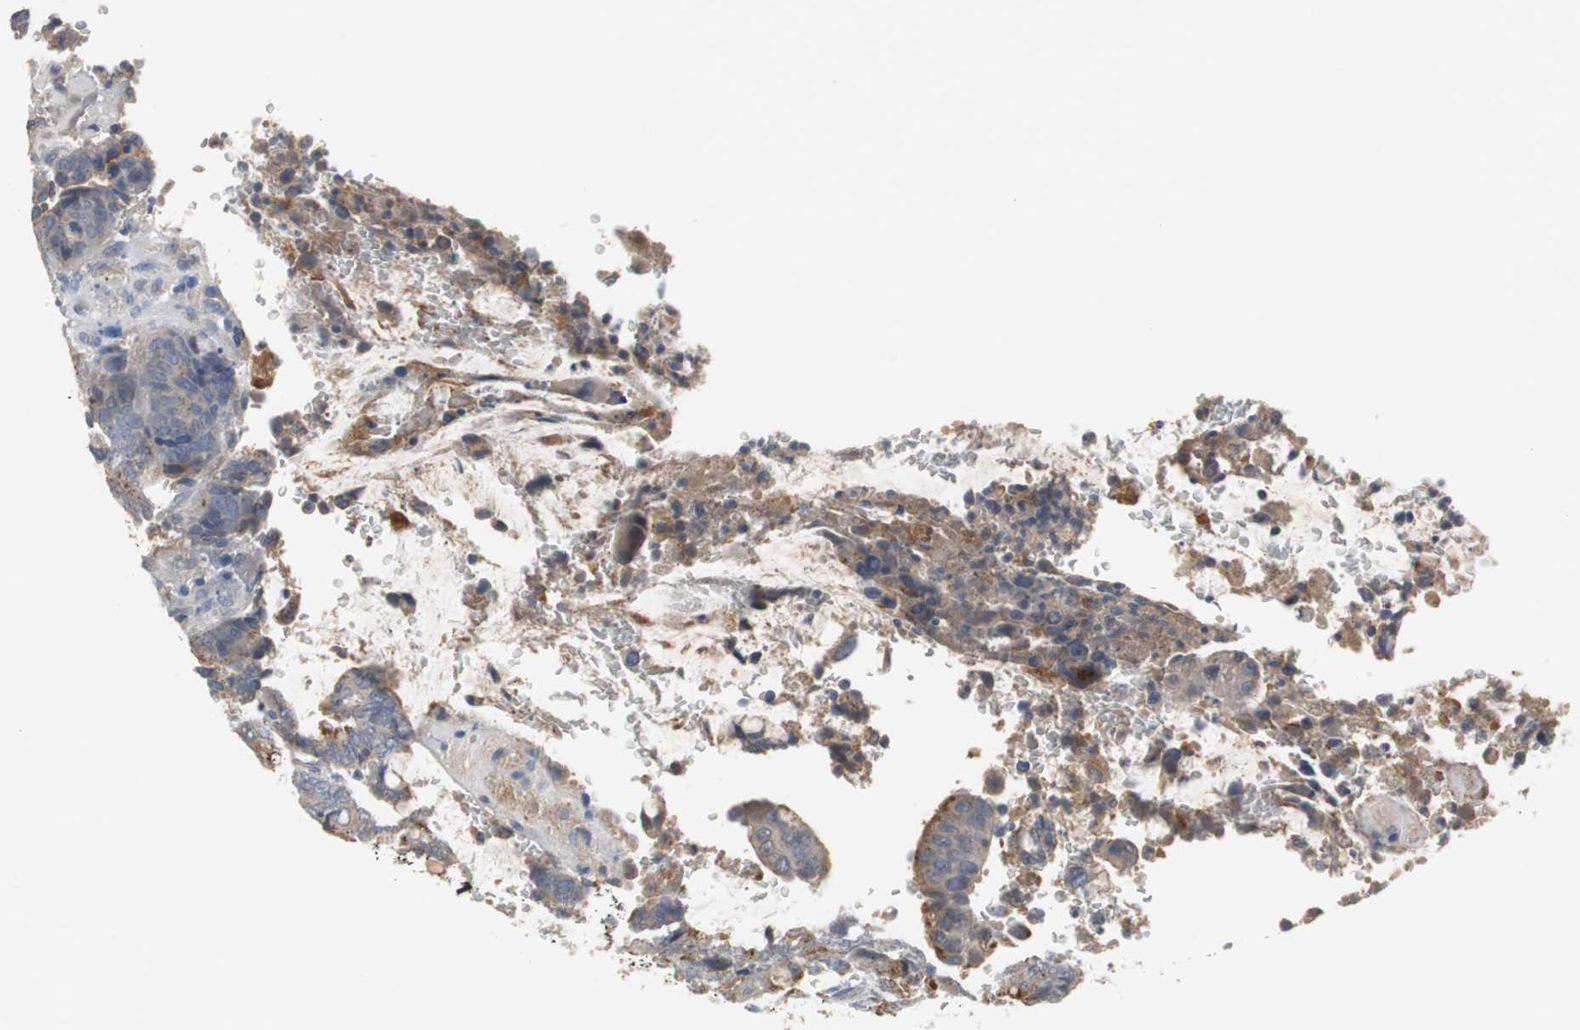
{"staining": {"intensity": "weak", "quantity": "25%-75%", "location": "cytoplasmic/membranous"}, "tissue": "colorectal cancer", "cell_type": "Tumor cells", "image_type": "cancer", "snomed": [{"axis": "morphology", "description": "Normal tissue, NOS"}, {"axis": "morphology", "description": "Adenocarcinoma, NOS"}, {"axis": "topography", "description": "Rectum"}, {"axis": "topography", "description": "Peripheral nerve tissue"}], "caption": "A brown stain shows weak cytoplasmic/membranous expression of a protein in human colorectal adenocarcinoma tumor cells. (Stains: DAB (3,3'-diaminobenzidine) in brown, nuclei in blue, Microscopy: brightfield microscopy at high magnification).", "gene": "SORT1", "patient": {"sex": "male", "age": 92}}